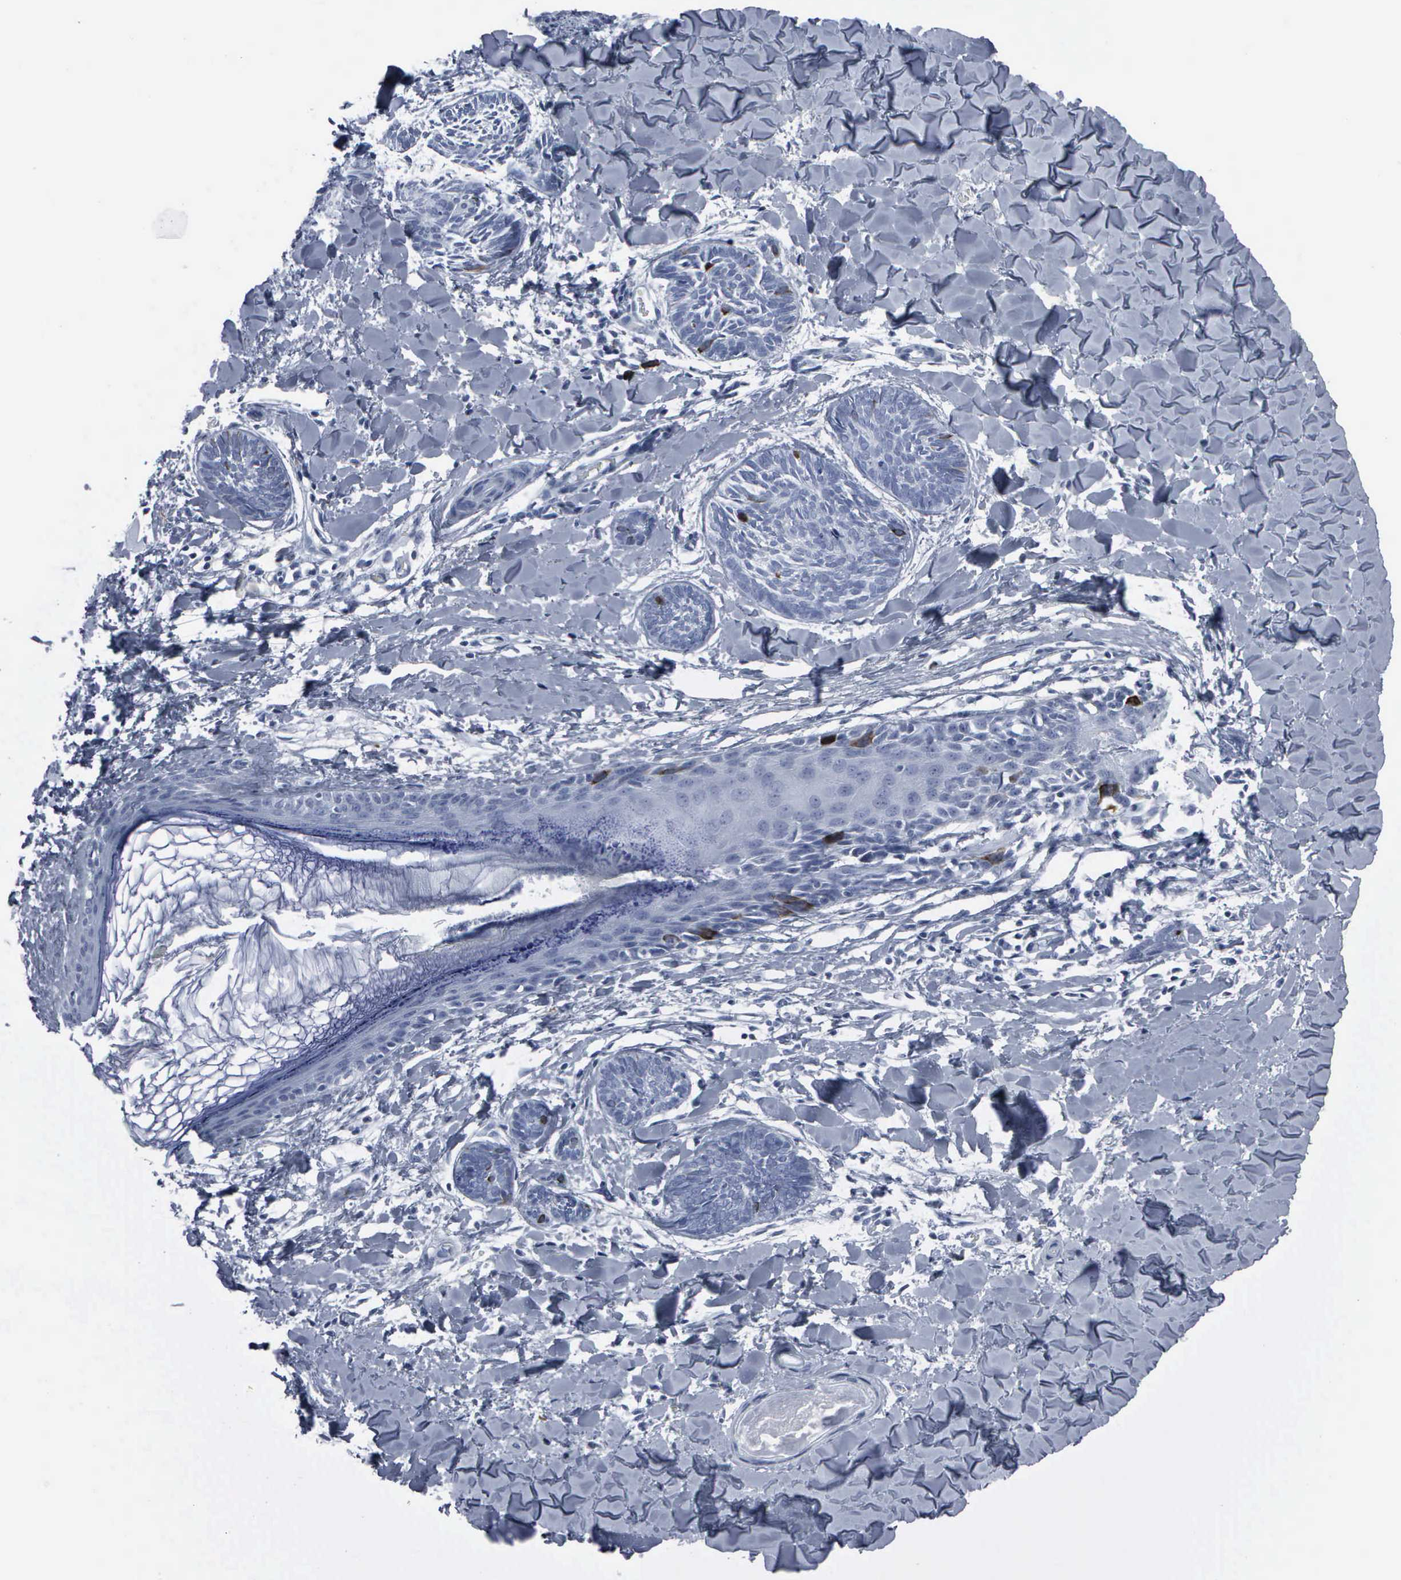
{"staining": {"intensity": "moderate", "quantity": "<25%", "location": "cytoplasmic/membranous"}, "tissue": "skin cancer", "cell_type": "Tumor cells", "image_type": "cancer", "snomed": [{"axis": "morphology", "description": "Basal cell carcinoma"}, {"axis": "topography", "description": "Skin"}], "caption": "Human skin basal cell carcinoma stained for a protein (brown) reveals moderate cytoplasmic/membranous positive expression in about <25% of tumor cells.", "gene": "CCNB1", "patient": {"sex": "female", "age": 81}}